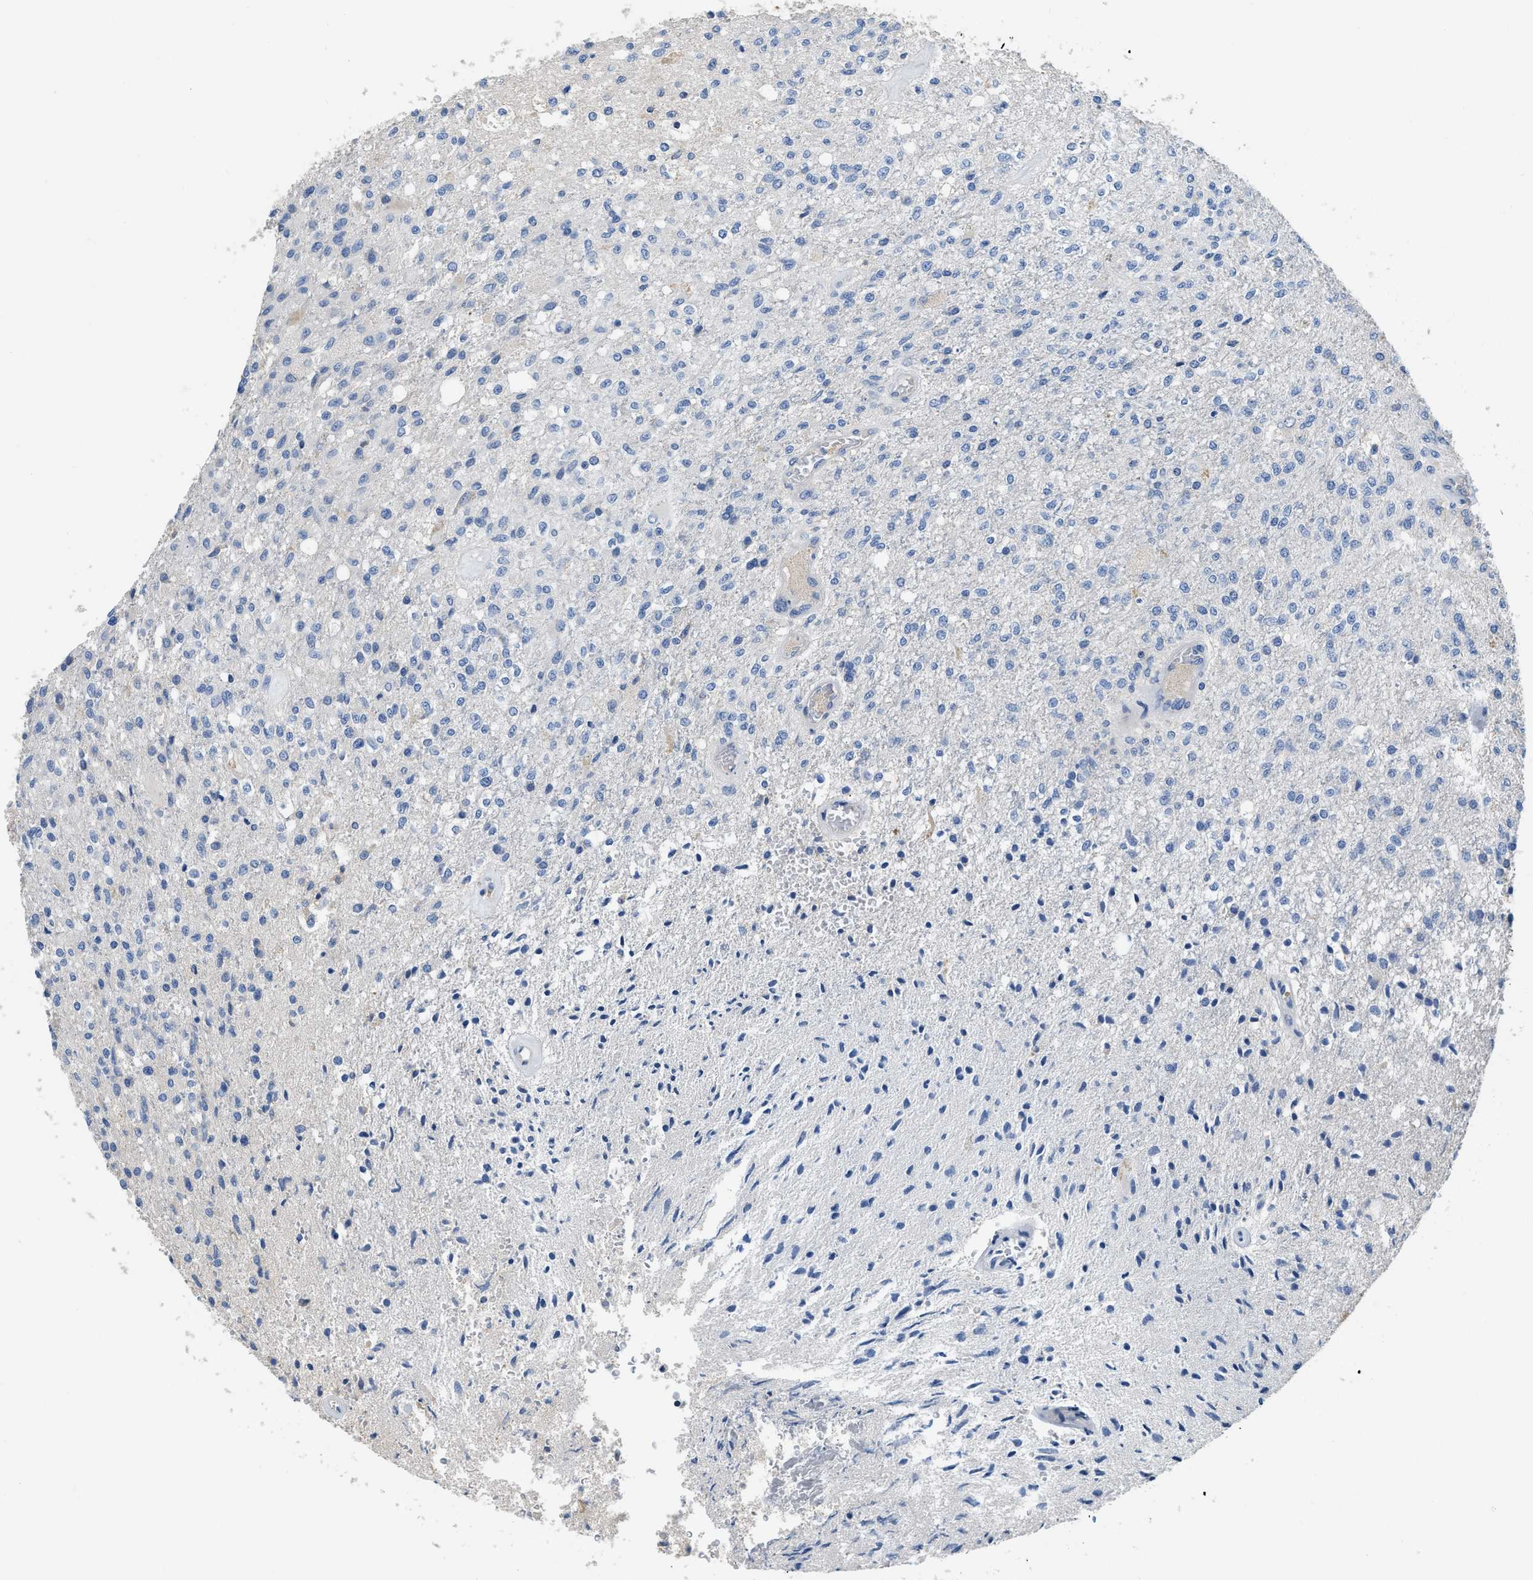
{"staining": {"intensity": "negative", "quantity": "none", "location": "none"}, "tissue": "glioma", "cell_type": "Tumor cells", "image_type": "cancer", "snomed": [{"axis": "morphology", "description": "Normal tissue, NOS"}, {"axis": "morphology", "description": "Glioma, malignant, High grade"}, {"axis": "topography", "description": "Cerebral cortex"}], "caption": "Immunohistochemistry (IHC) image of human malignant glioma (high-grade) stained for a protein (brown), which displays no positivity in tumor cells.", "gene": "C1S", "patient": {"sex": "male", "age": 77}}